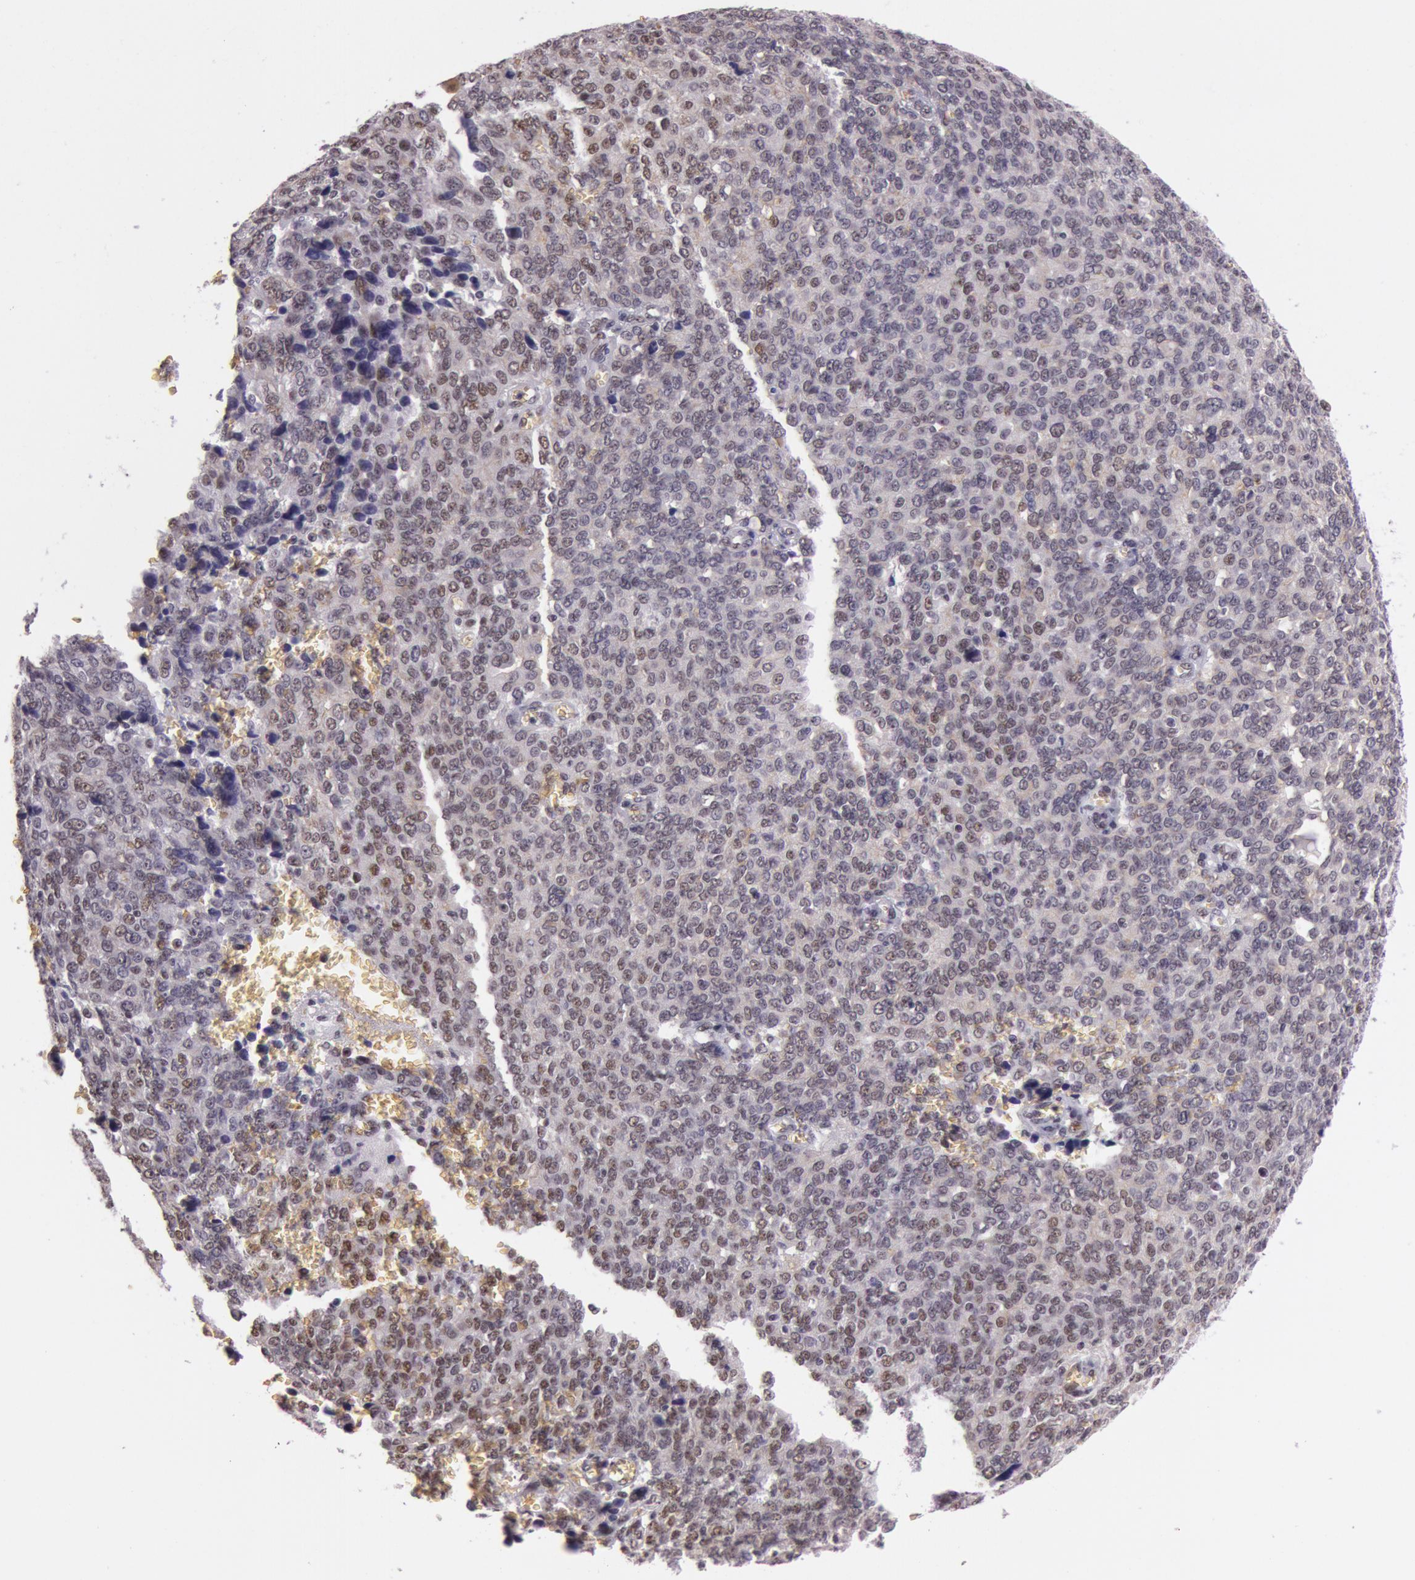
{"staining": {"intensity": "weak", "quantity": "<25%", "location": "nuclear"}, "tissue": "ovarian cancer", "cell_type": "Tumor cells", "image_type": "cancer", "snomed": [{"axis": "morphology", "description": "Carcinoma, endometroid"}, {"axis": "topography", "description": "Ovary"}], "caption": "Histopathology image shows no protein staining in tumor cells of ovarian endometroid carcinoma tissue.", "gene": "NBN", "patient": {"sex": "female", "age": 75}}